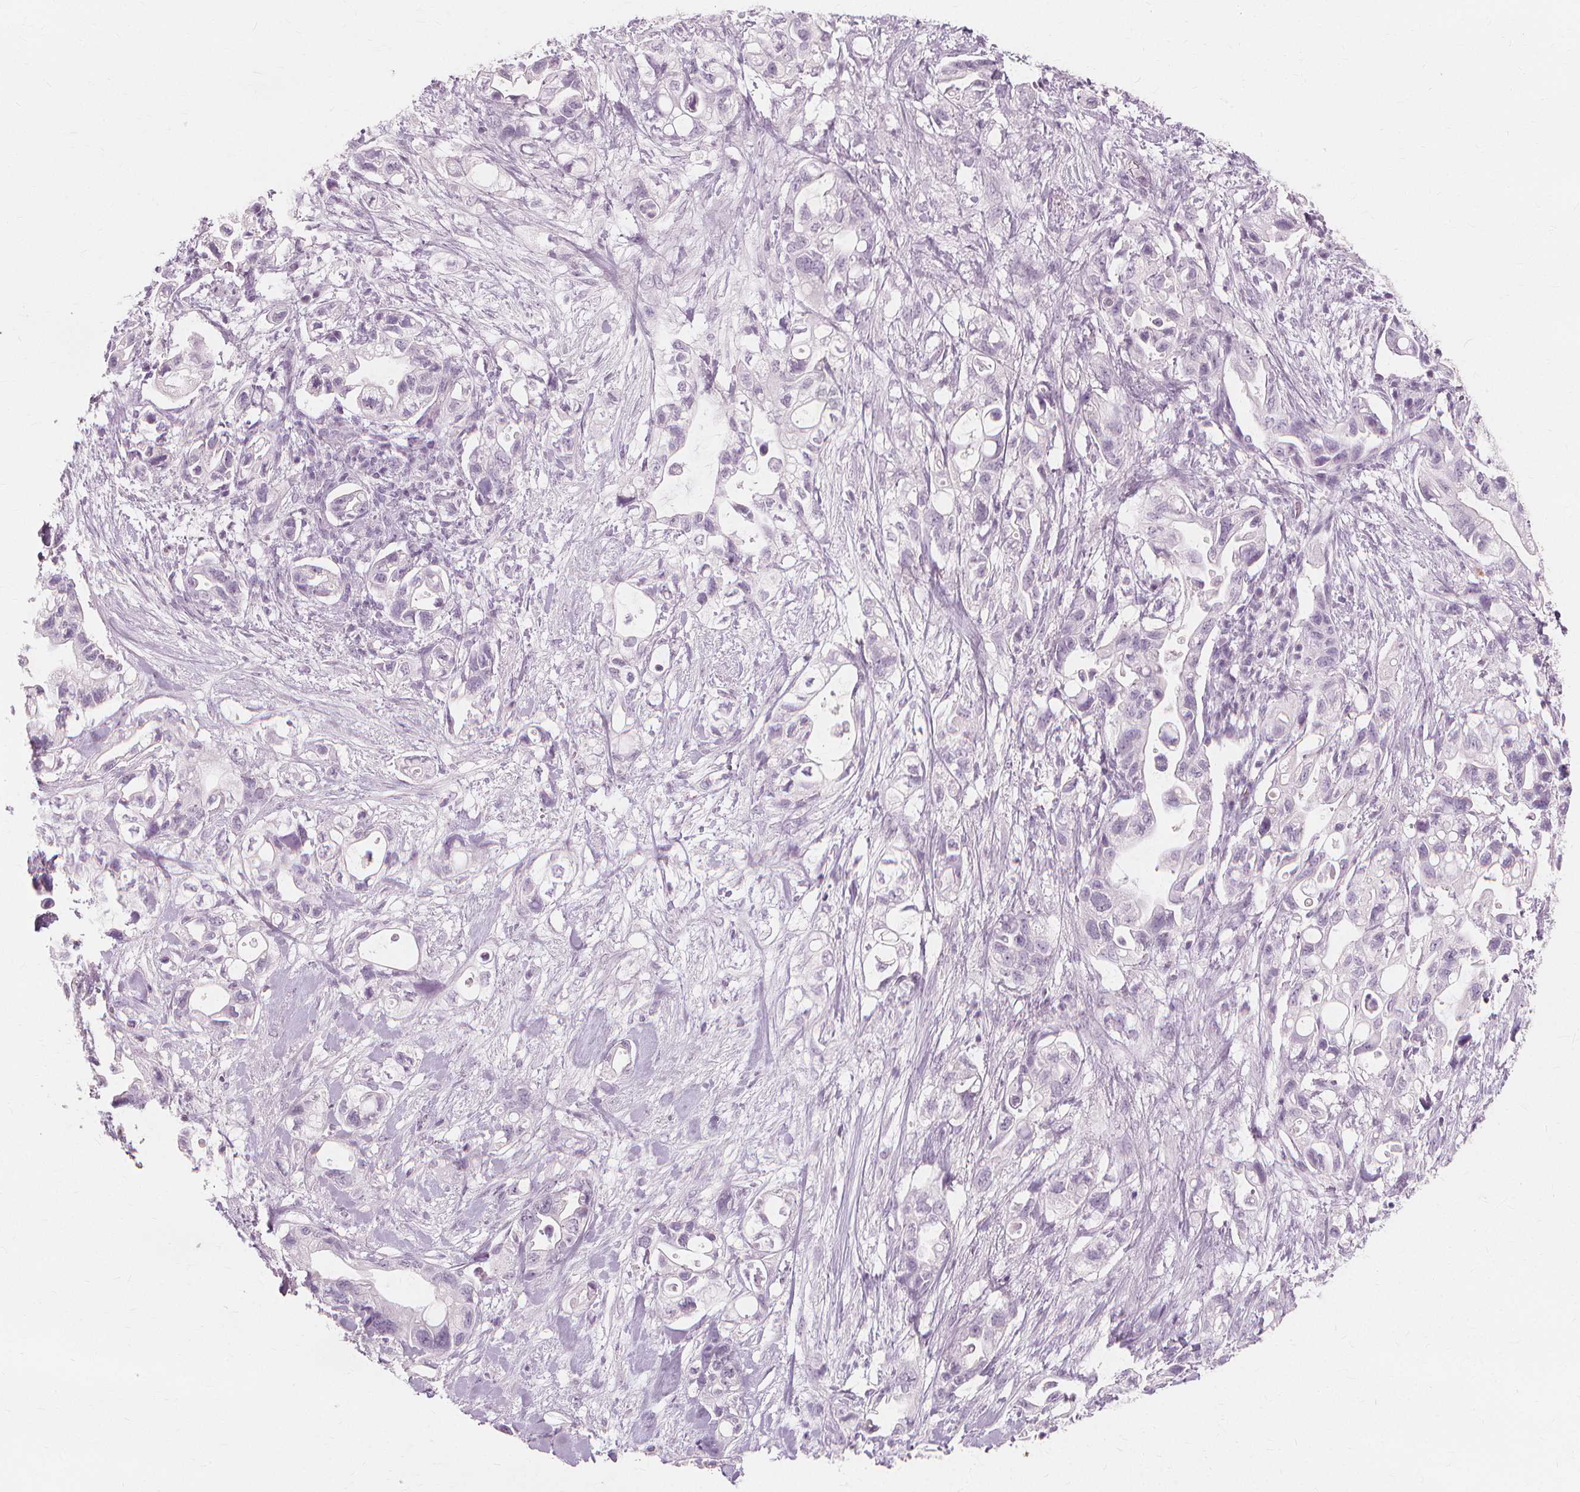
{"staining": {"intensity": "negative", "quantity": "none", "location": "none"}, "tissue": "pancreatic cancer", "cell_type": "Tumor cells", "image_type": "cancer", "snomed": [{"axis": "morphology", "description": "Adenocarcinoma, NOS"}, {"axis": "topography", "description": "Pancreas"}], "caption": "A micrograph of human adenocarcinoma (pancreatic) is negative for staining in tumor cells.", "gene": "MUC12", "patient": {"sex": "female", "age": 72}}